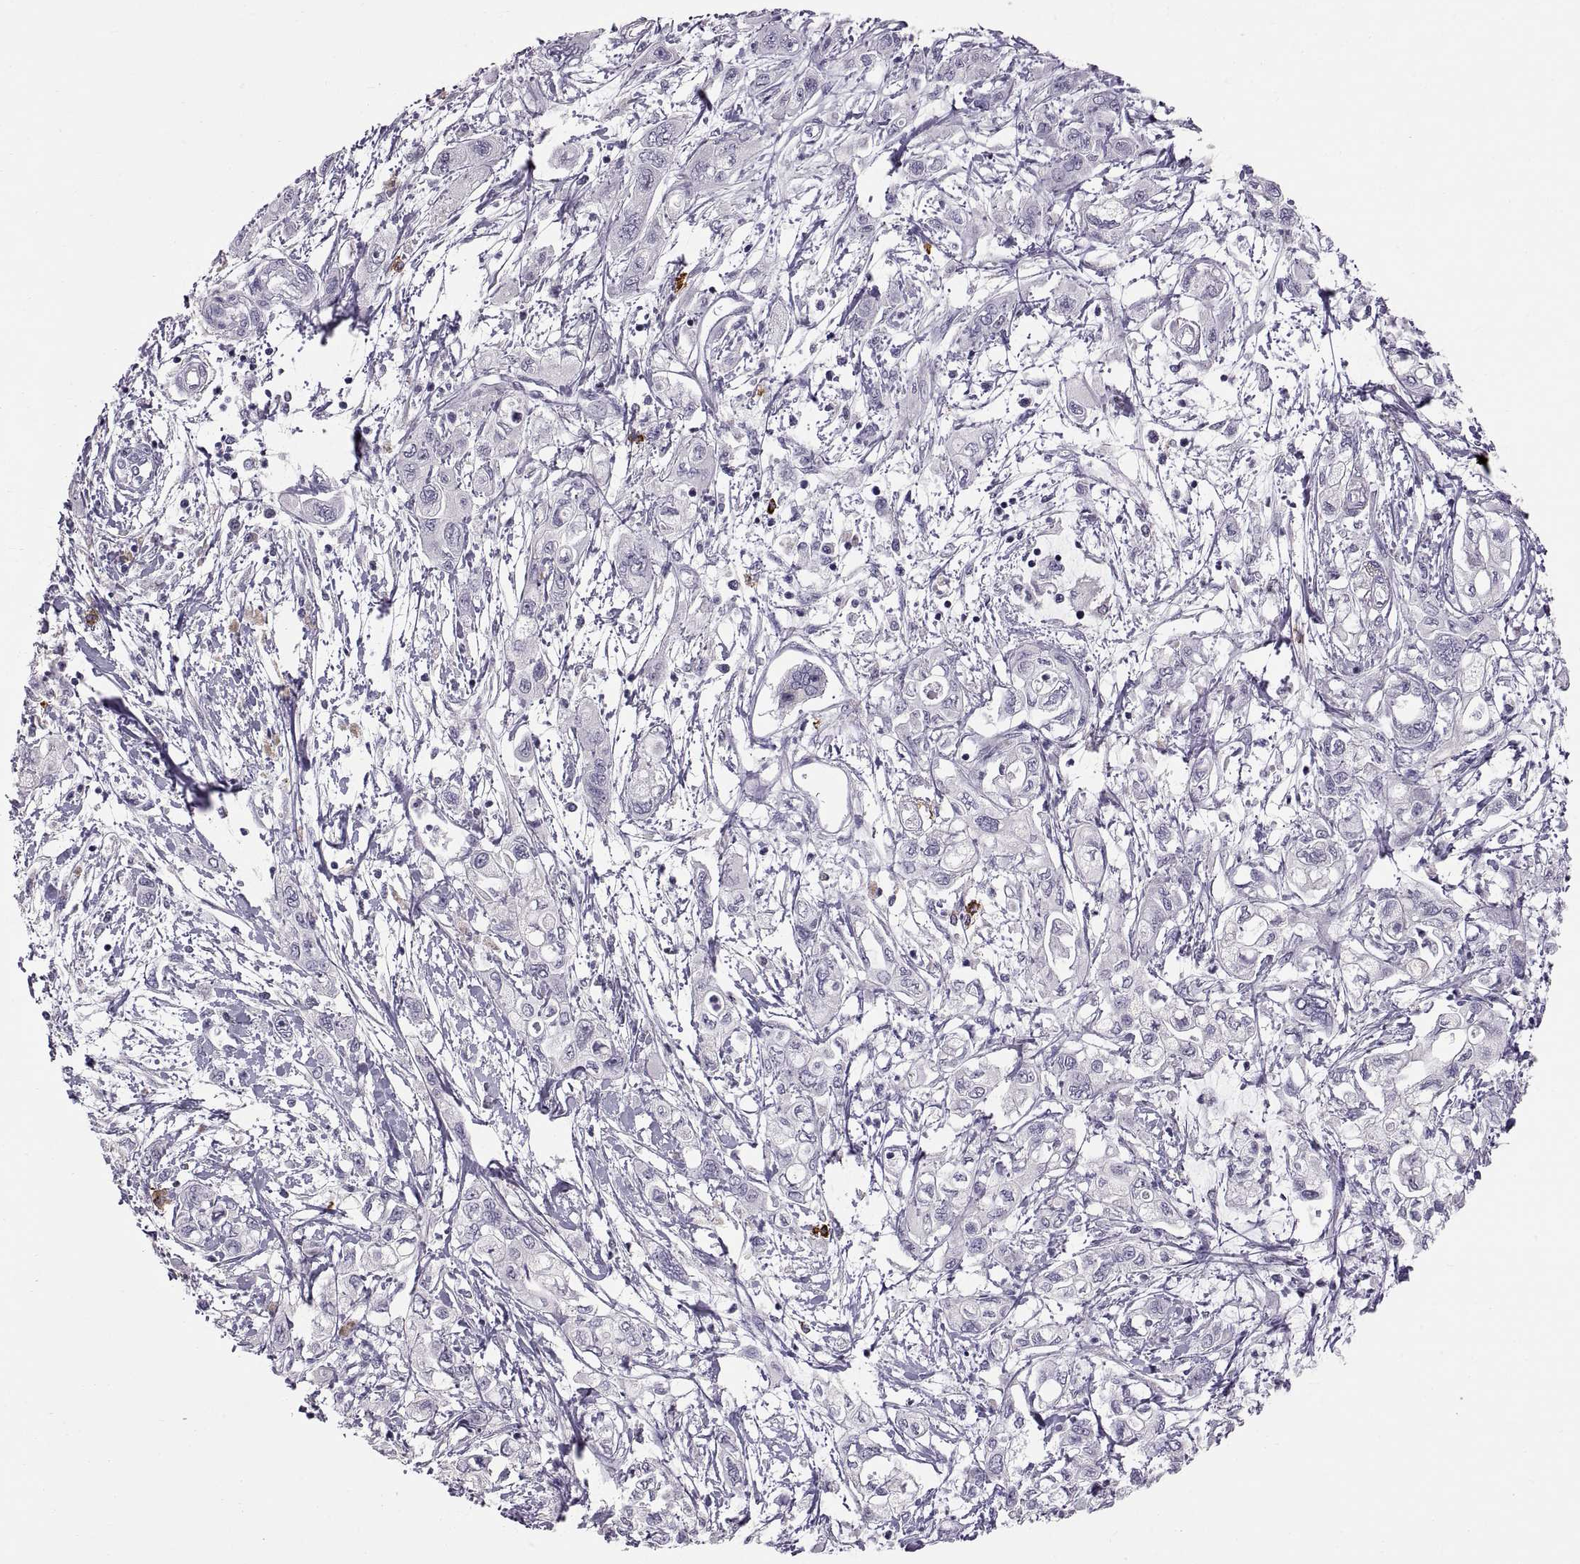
{"staining": {"intensity": "negative", "quantity": "none", "location": "none"}, "tissue": "pancreatic cancer", "cell_type": "Tumor cells", "image_type": "cancer", "snomed": [{"axis": "morphology", "description": "Adenocarcinoma, NOS"}, {"axis": "topography", "description": "Pancreas"}], "caption": "DAB immunohistochemical staining of human pancreatic adenocarcinoma exhibits no significant expression in tumor cells.", "gene": "WFDC8", "patient": {"sex": "male", "age": 54}}